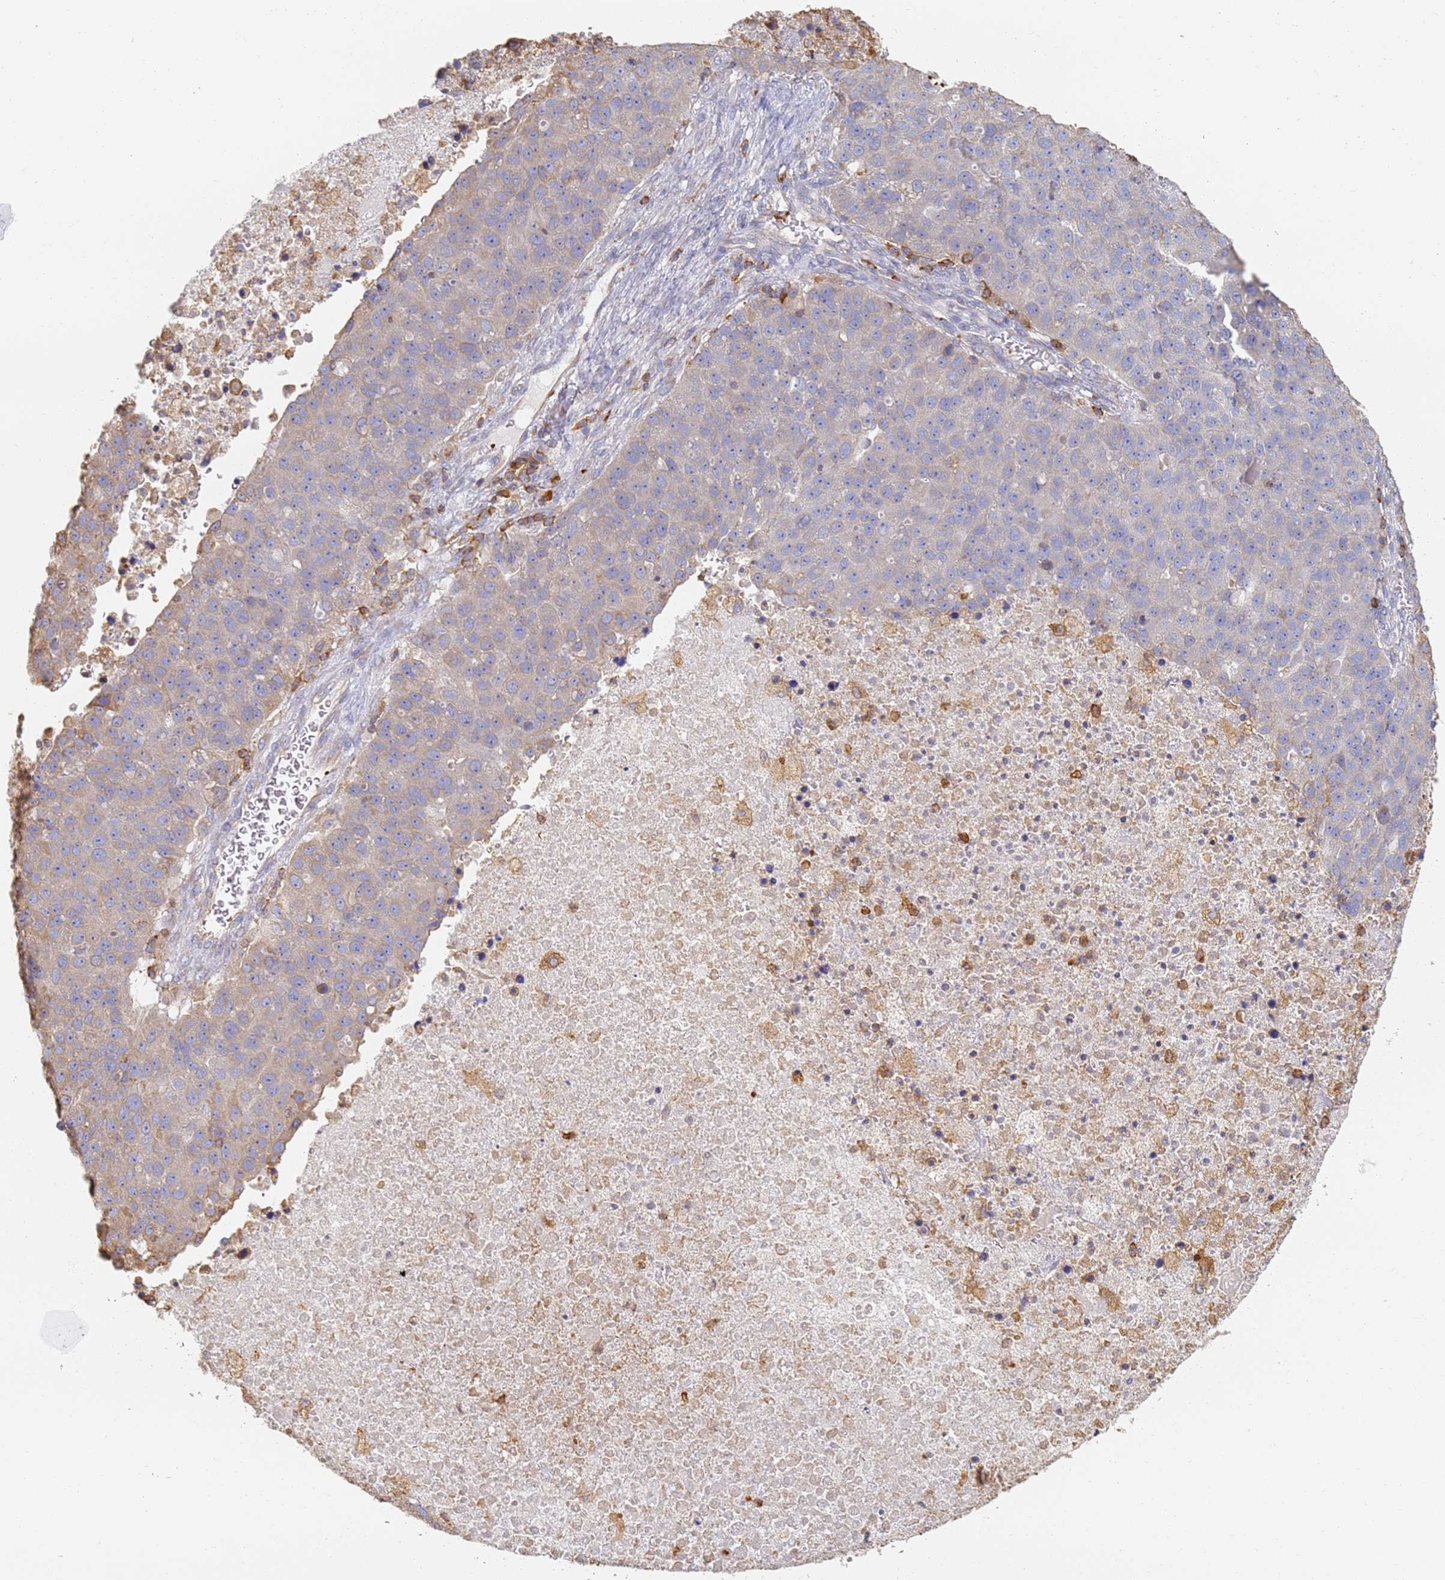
{"staining": {"intensity": "negative", "quantity": "none", "location": "none"}, "tissue": "pancreatic cancer", "cell_type": "Tumor cells", "image_type": "cancer", "snomed": [{"axis": "morphology", "description": "Adenocarcinoma, NOS"}, {"axis": "topography", "description": "Pancreas"}], "caption": "A high-resolution histopathology image shows IHC staining of pancreatic cancer (adenocarcinoma), which exhibits no significant positivity in tumor cells.", "gene": "BIN2", "patient": {"sex": "female", "age": 61}}